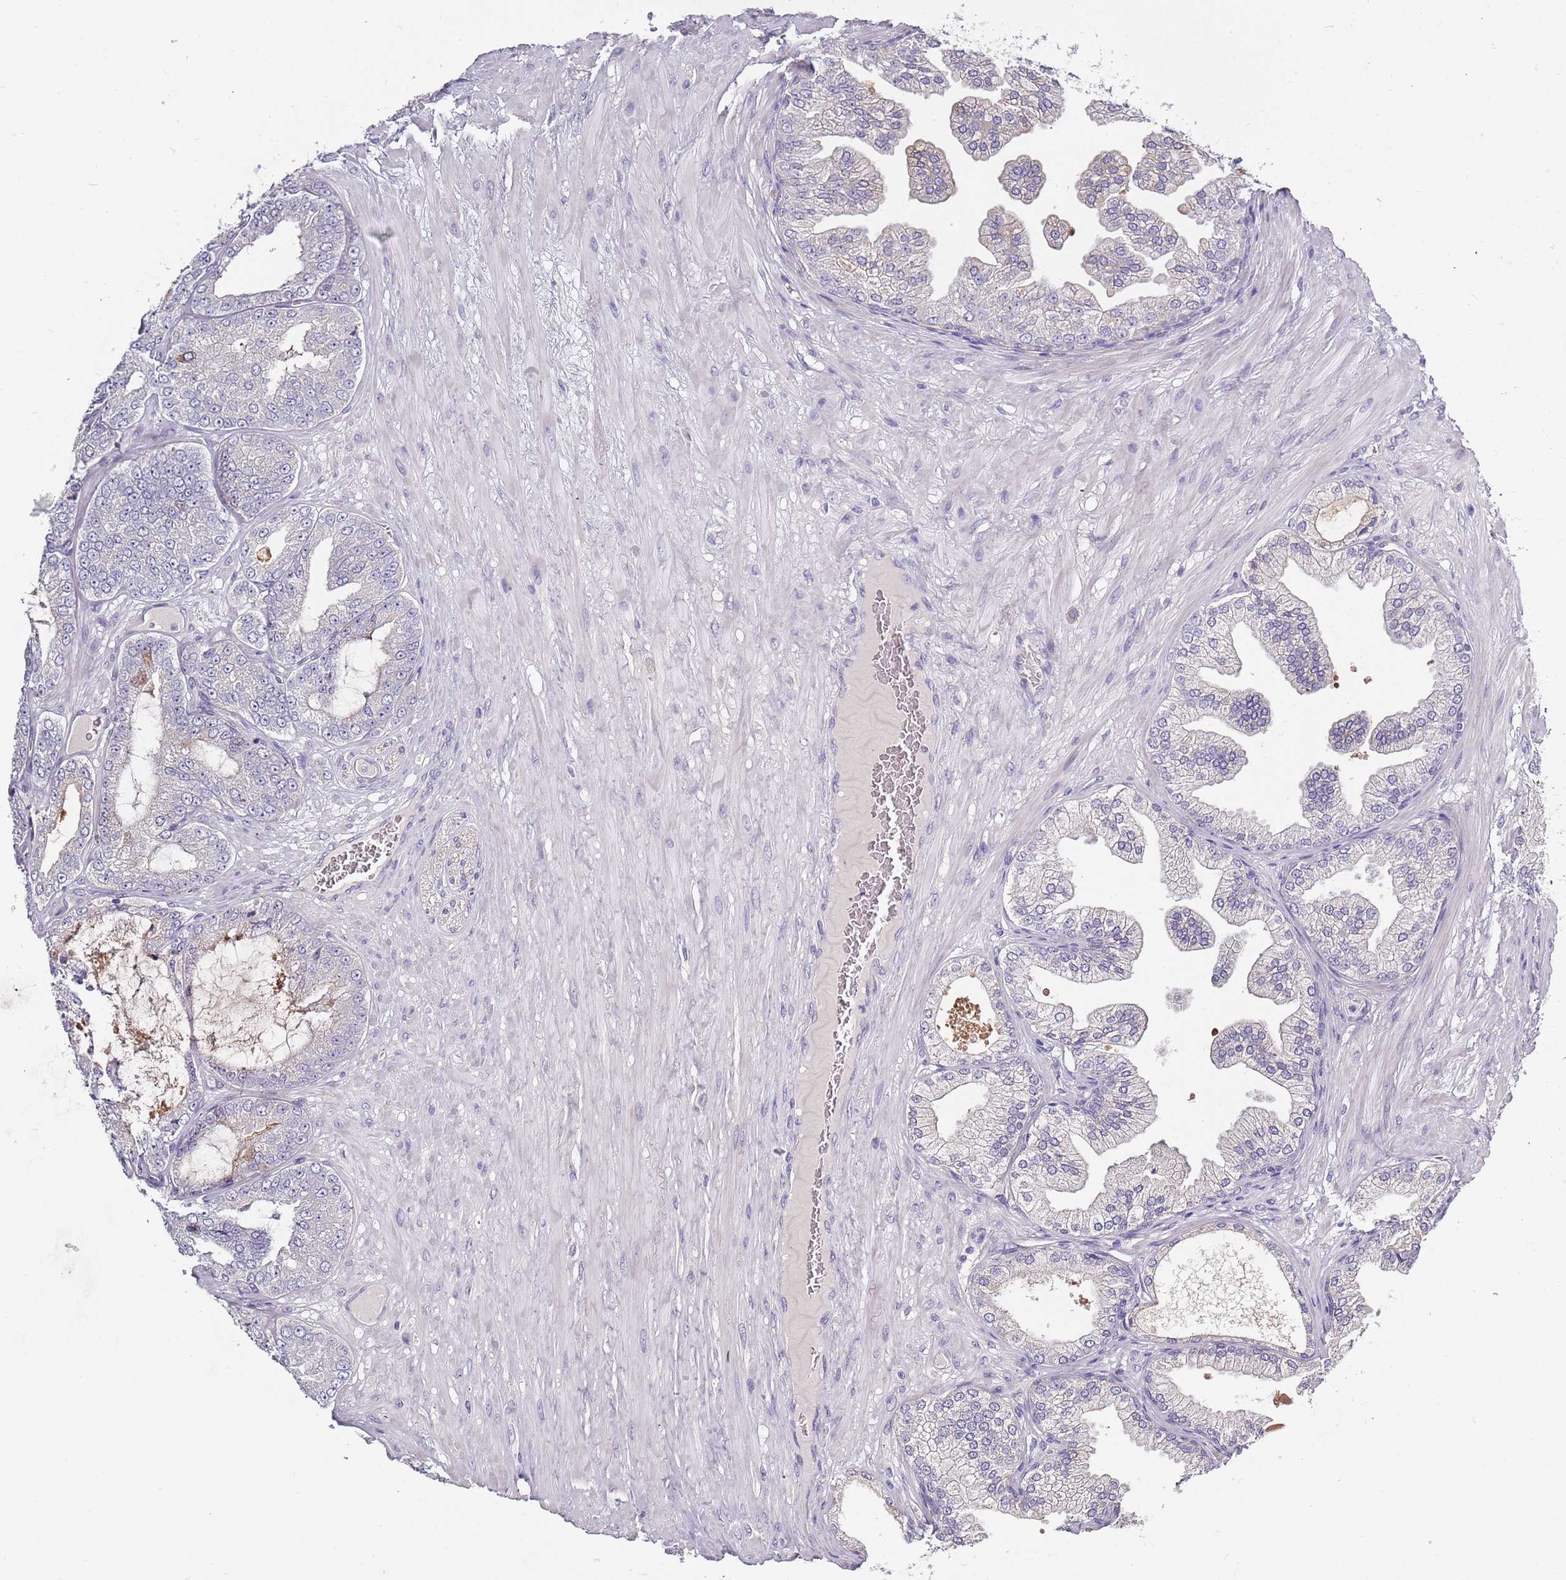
{"staining": {"intensity": "negative", "quantity": "none", "location": "none"}, "tissue": "prostate cancer", "cell_type": "Tumor cells", "image_type": "cancer", "snomed": [{"axis": "morphology", "description": "Adenocarcinoma, Low grade"}, {"axis": "topography", "description": "Prostate"}], "caption": "A high-resolution photomicrograph shows immunohistochemistry (IHC) staining of adenocarcinoma (low-grade) (prostate), which reveals no significant positivity in tumor cells. (Stains: DAB (3,3'-diaminobenzidine) immunohistochemistry (IHC) with hematoxylin counter stain, Microscopy: brightfield microscopy at high magnification).", "gene": "TNFRSF6B", "patient": {"sex": "male", "age": 63}}